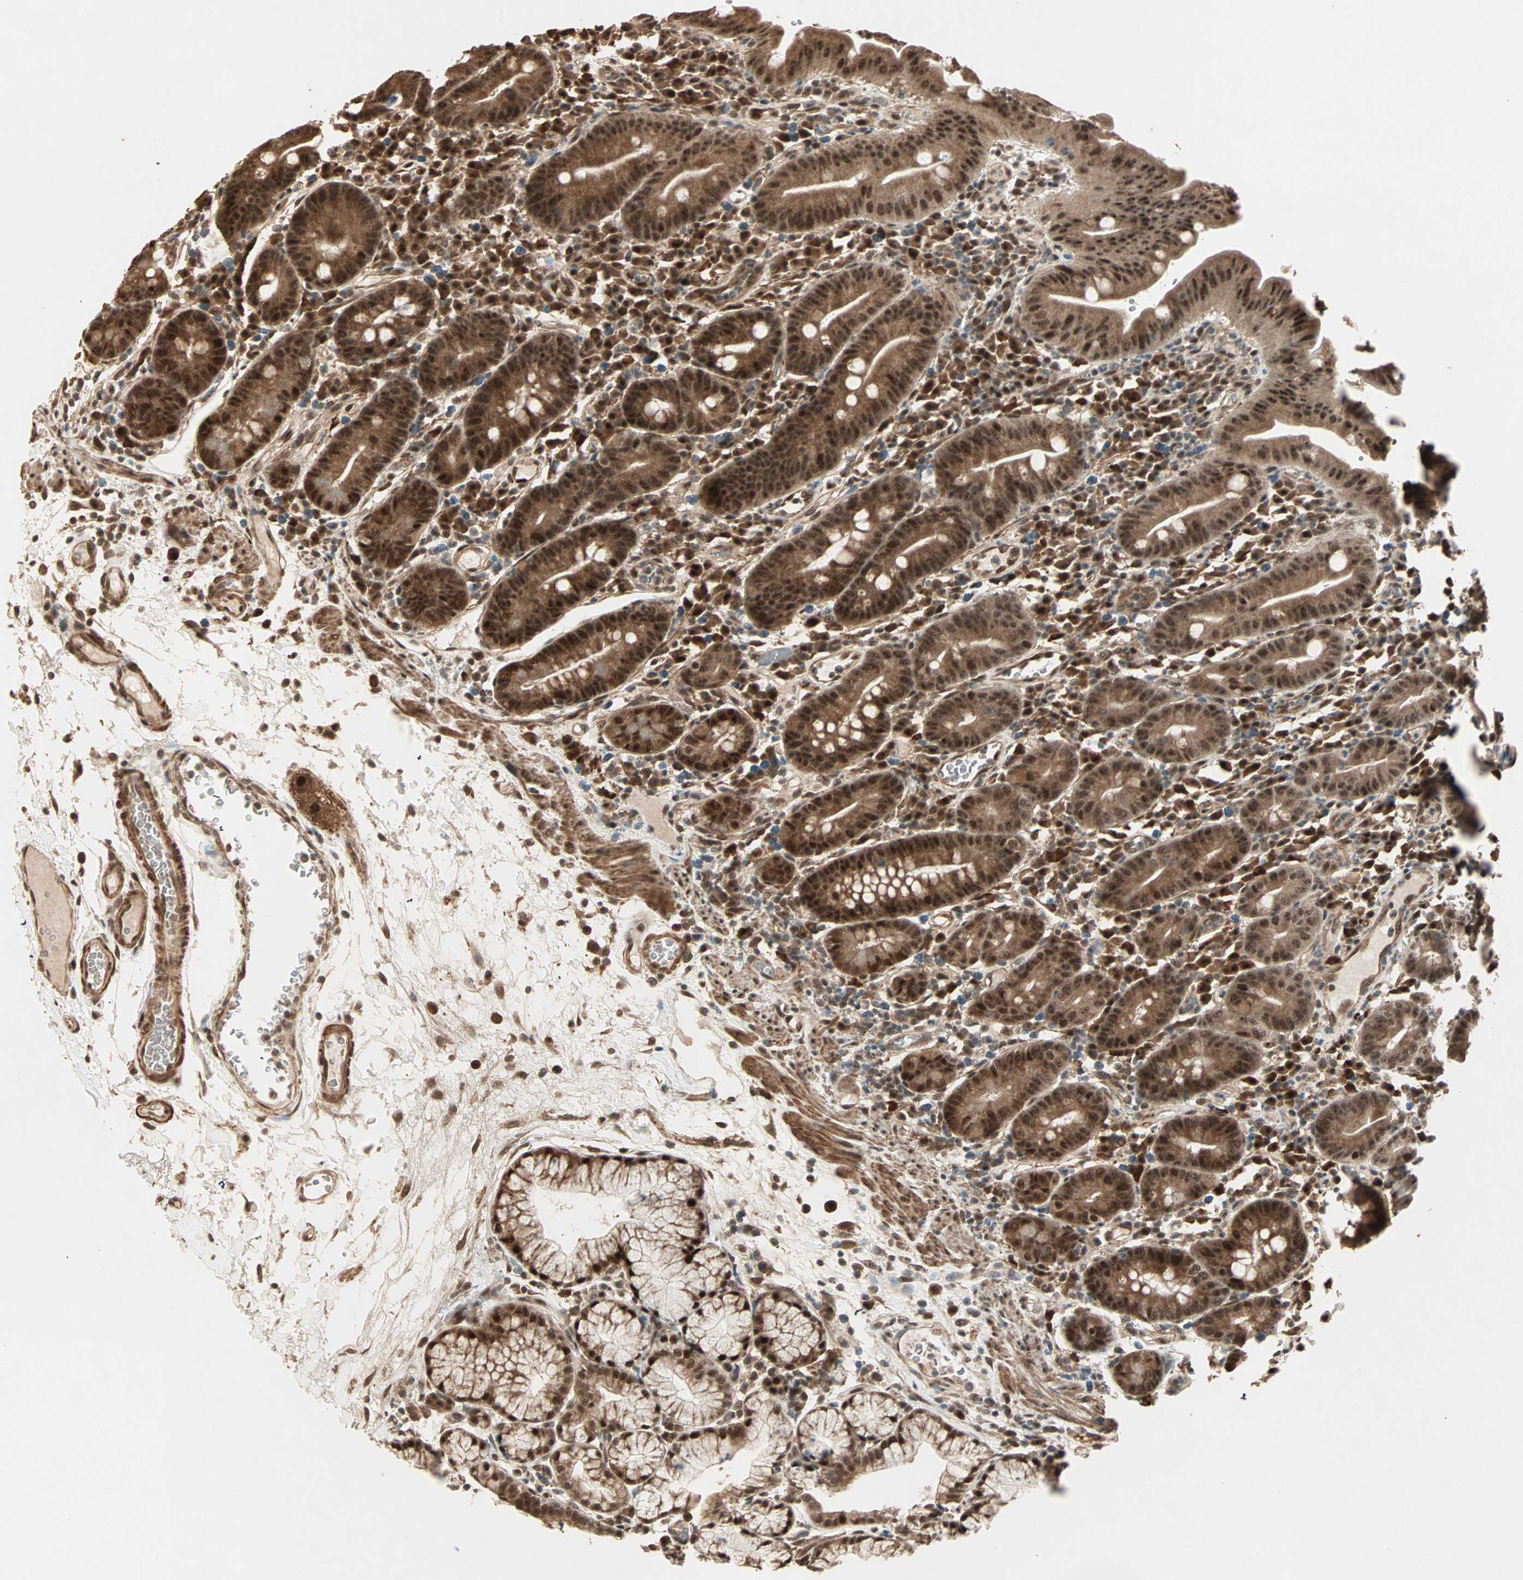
{"staining": {"intensity": "strong", "quantity": ">75%", "location": "cytoplasmic/membranous,nuclear"}, "tissue": "duodenum", "cell_type": "Glandular cells", "image_type": "normal", "snomed": [{"axis": "morphology", "description": "Normal tissue, NOS"}, {"axis": "topography", "description": "Duodenum"}], "caption": "This is a photomicrograph of immunohistochemistry (IHC) staining of unremarkable duodenum, which shows strong positivity in the cytoplasmic/membranous,nuclear of glandular cells.", "gene": "ZSCAN31", "patient": {"sex": "male", "age": 50}}